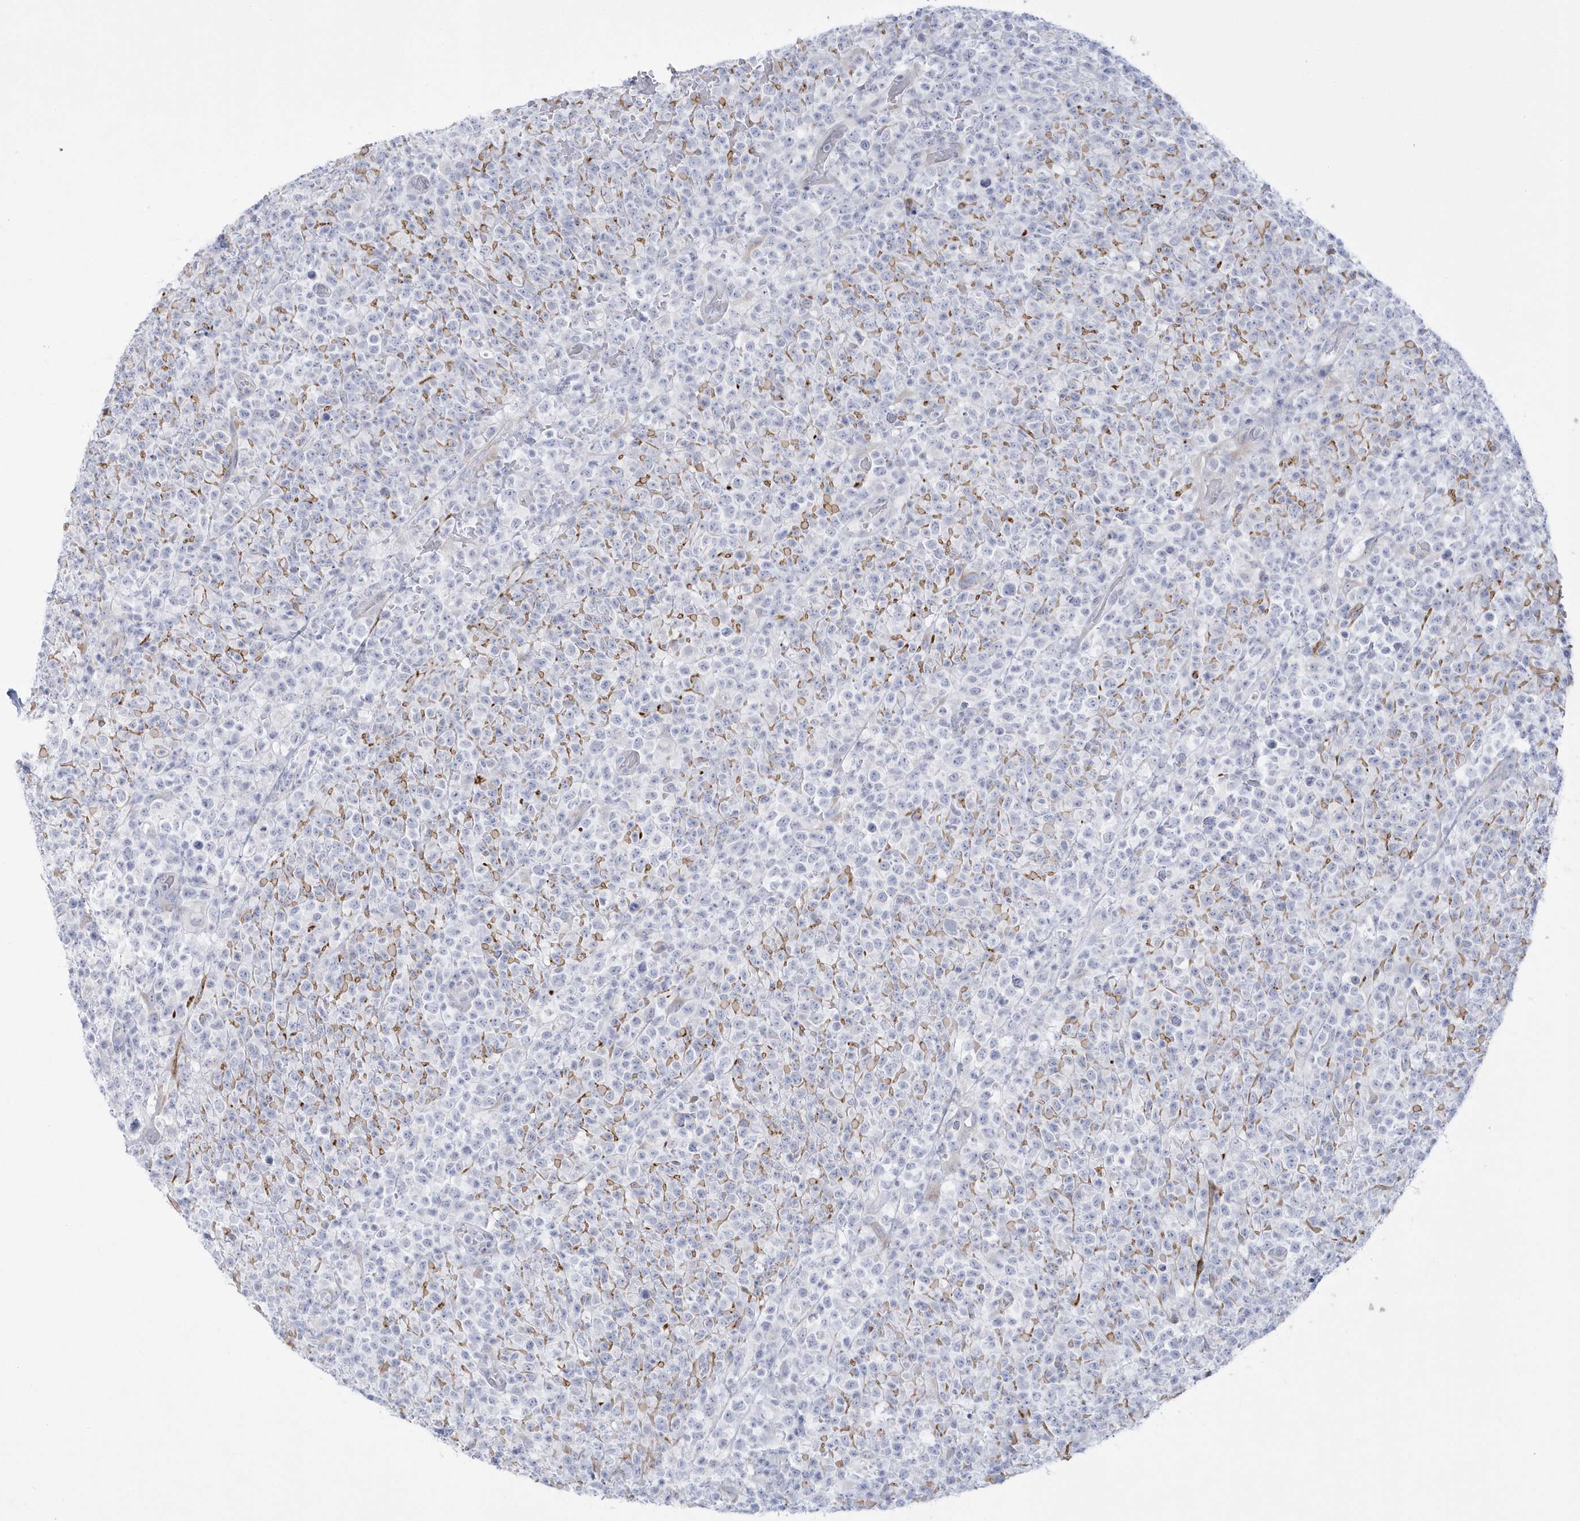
{"staining": {"intensity": "negative", "quantity": "none", "location": "none"}, "tissue": "lymphoma", "cell_type": "Tumor cells", "image_type": "cancer", "snomed": [{"axis": "morphology", "description": "Malignant lymphoma, non-Hodgkin's type, High grade"}, {"axis": "topography", "description": "Colon"}], "caption": "This is a histopathology image of immunohistochemistry (IHC) staining of malignant lymphoma, non-Hodgkin's type (high-grade), which shows no expression in tumor cells.", "gene": "WDR27", "patient": {"sex": "female", "age": 53}}